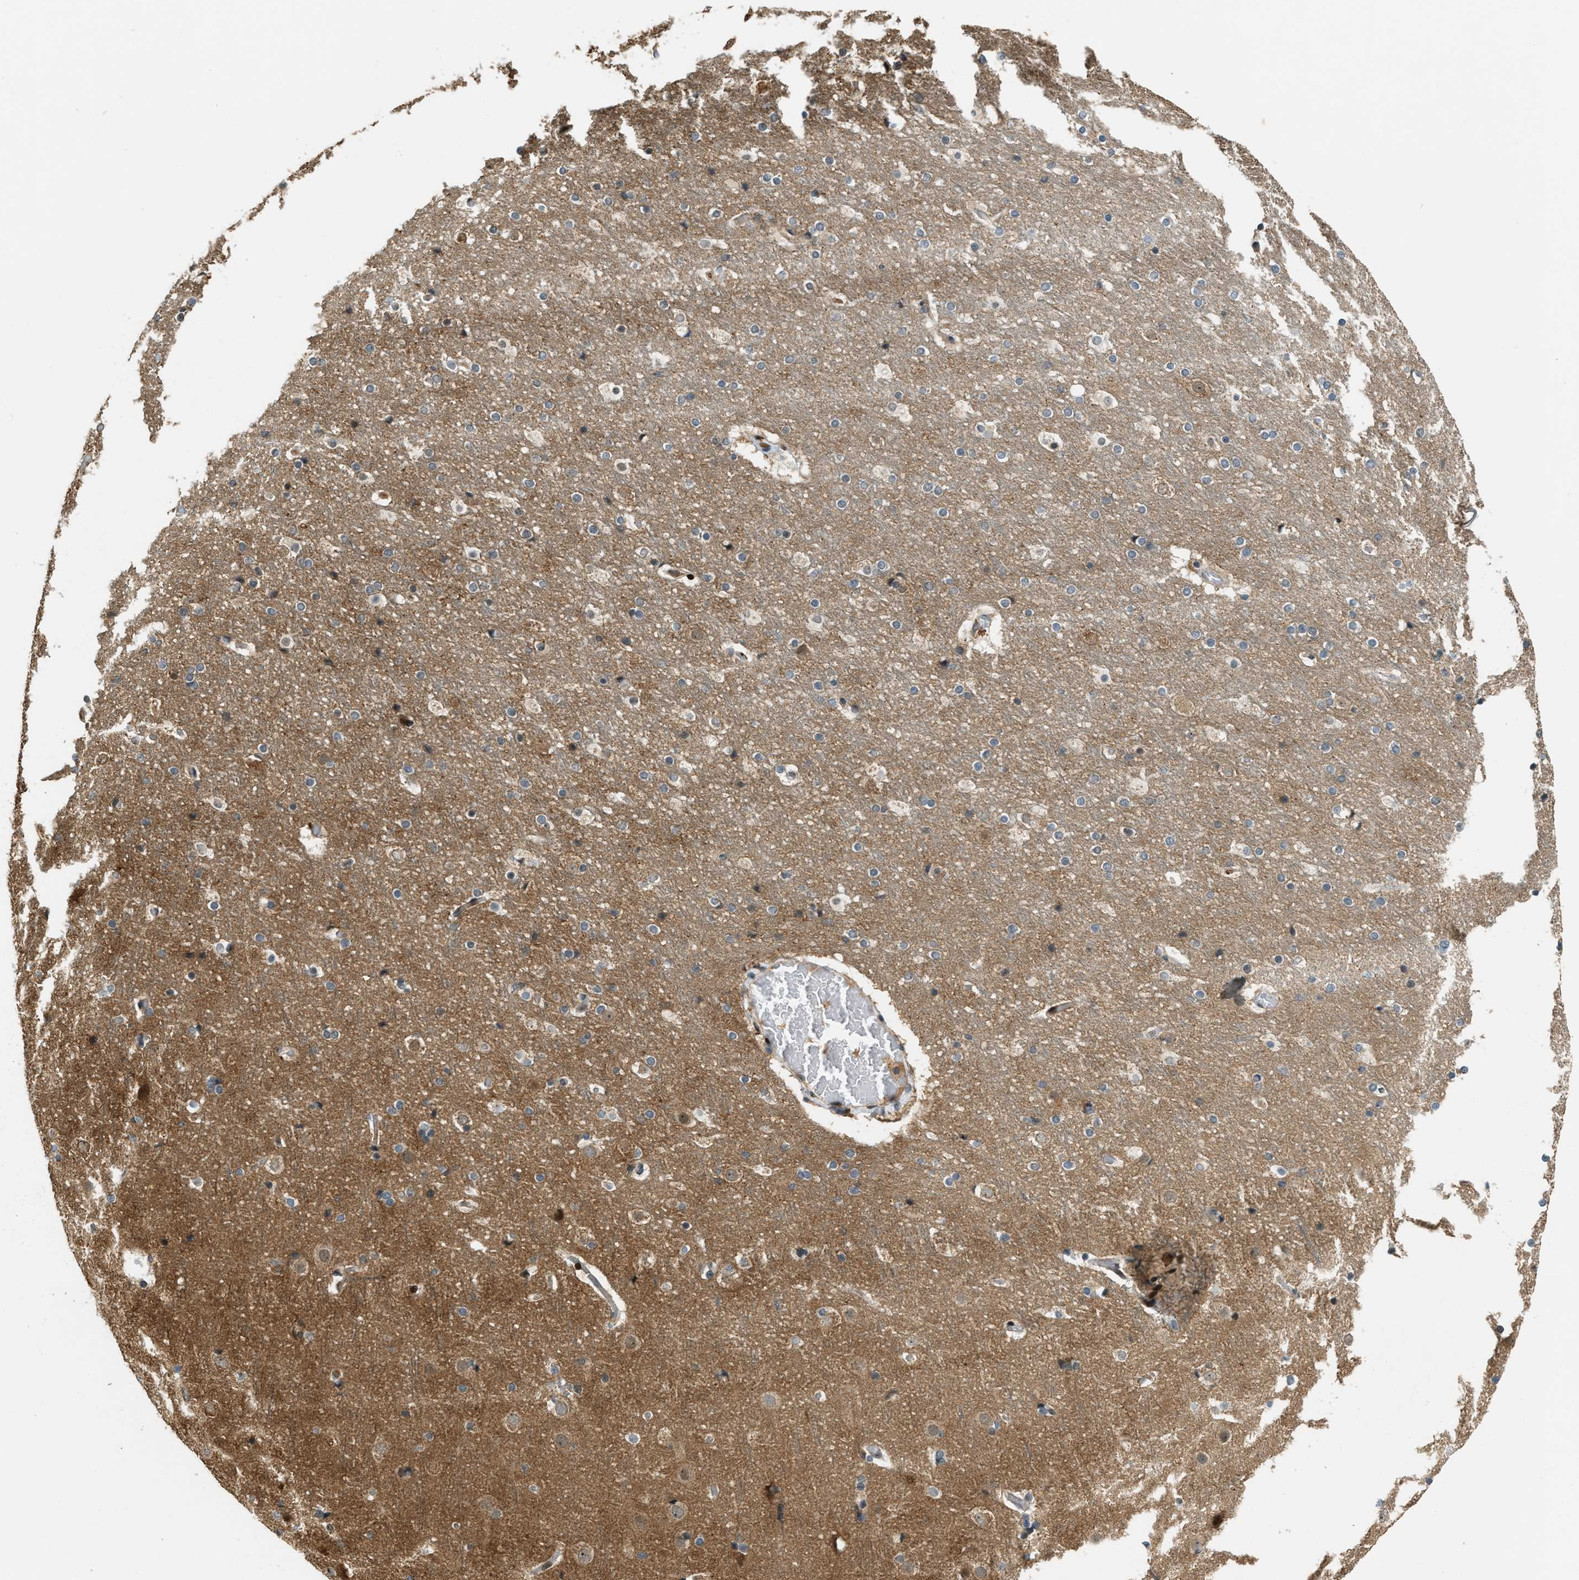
{"staining": {"intensity": "weak", "quantity": ">75%", "location": "cytoplasmic/membranous"}, "tissue": "cerebral cortex", "cell_type": "Endothelial cells", "image_type": "normal", "snomed": [{"axis": "morphology", "description": "Normal tissue, NOS"}, {"axis": "topography", "description": "Cerebral cortex"}], "caption": "Endothelial cells exhibit weak cytoplasmic/membranous positivity in about >75% of cells in normal cerebral cortex. (Stains: DAB (3,3'-diaminobenzidine) in brown, nuclei in blue, Microscopy: brightfield microscopy at high magnification).", "gene": "TRAPPC14", "patient": {"sex": "male", "age": 57}}